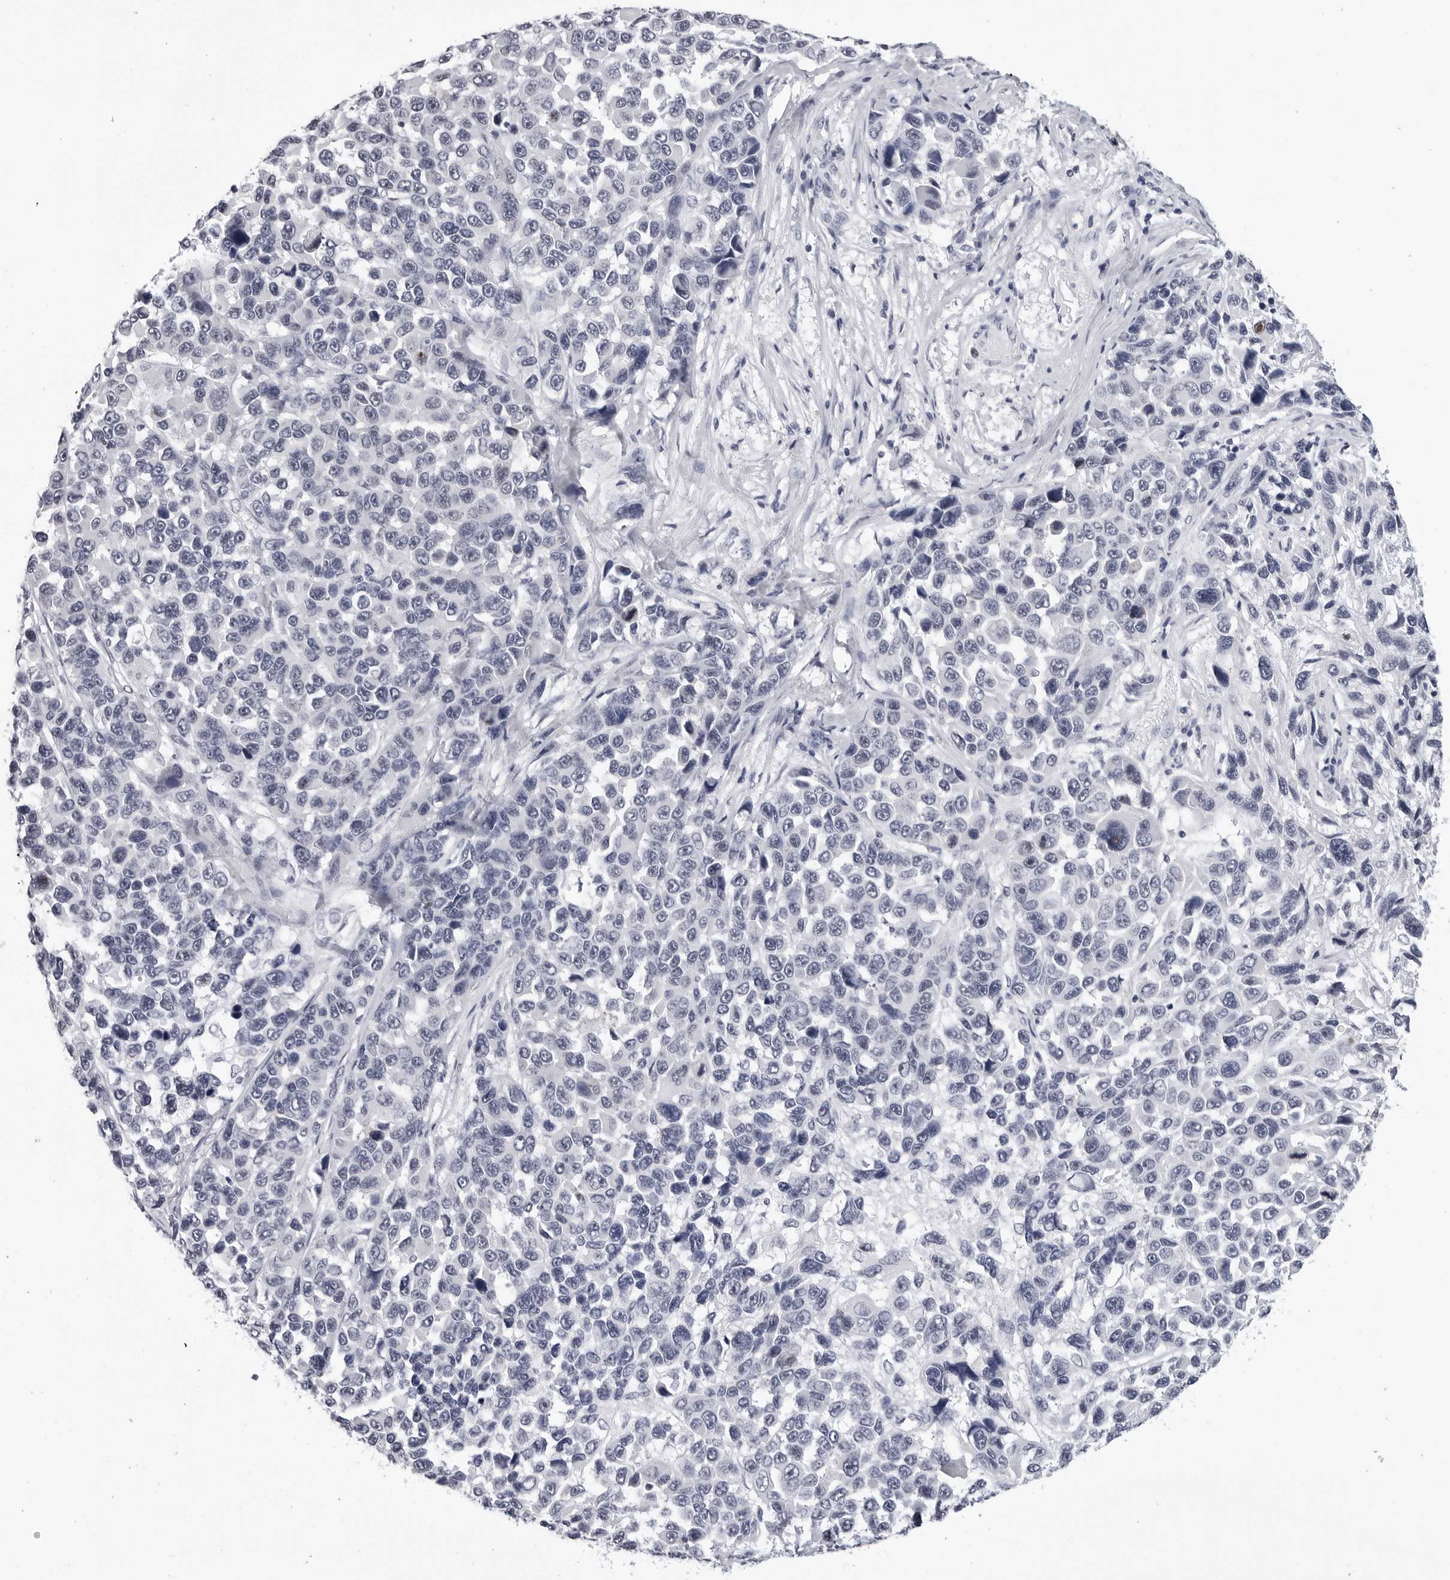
{"staining": {"intensity": "moderate", "quantity": "<25%", "location": "nuclear"}, "tissue": "melanoma", "cell_type": "Tumor cells", "image_type": "cancer", "snomed": [{"axis": "morphology", "description": "Malignant melanoma, NOS"}, {"axis": "topography", "description": "Skin"}], "caption": "Tumor cells demonstrate low levels of moderate nuclear staining in about <25% of cells in melanoma. (DAB IHC with brightfield microscopy, high magnification).", "gene": "GNL2", "patient": {"sex": "male", "age": 53}}